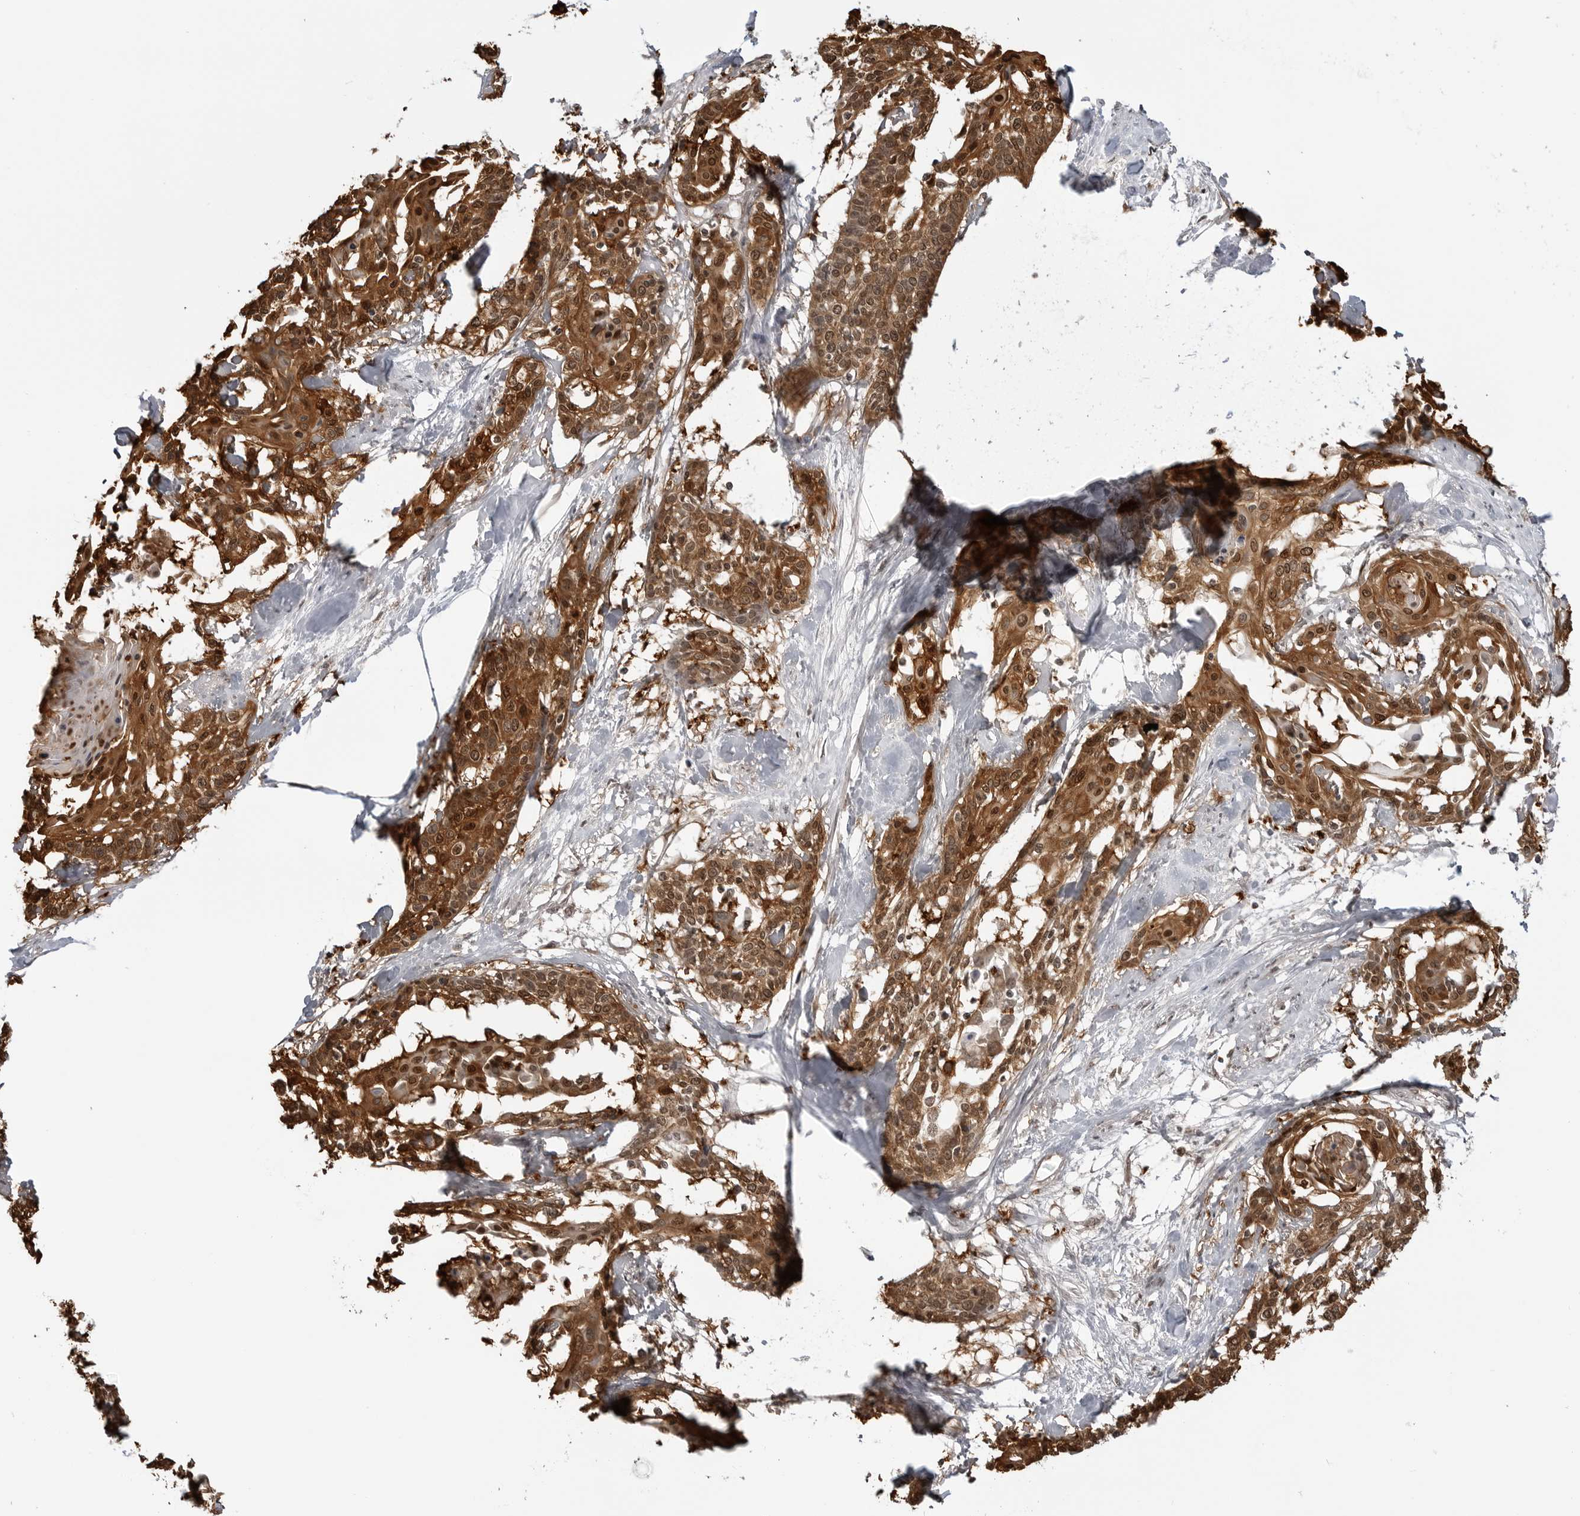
{"staining": {"intensity": "strong", "quantity": ">75%", "location": "cytoplasmic/membranous,nuclear"}, "tissue": "cervical cancer", "cell_type": "Tumor cells", "image_type": "cancer", "snomed": [{"axis": "morphology", "description": "Squamous cell carcinoma, NOS"}, {"axis": "topography", "description": "Cervix"}], "caption": "The histopathology image demonstrates immunohistochemical staining of cervical cancer. There is strong cytoplasmic/membranous and nuclear staining is present in about >75% of tumor cells.", "gene": "YWHAG", "patient": {"sex": "female", "age": 57}}